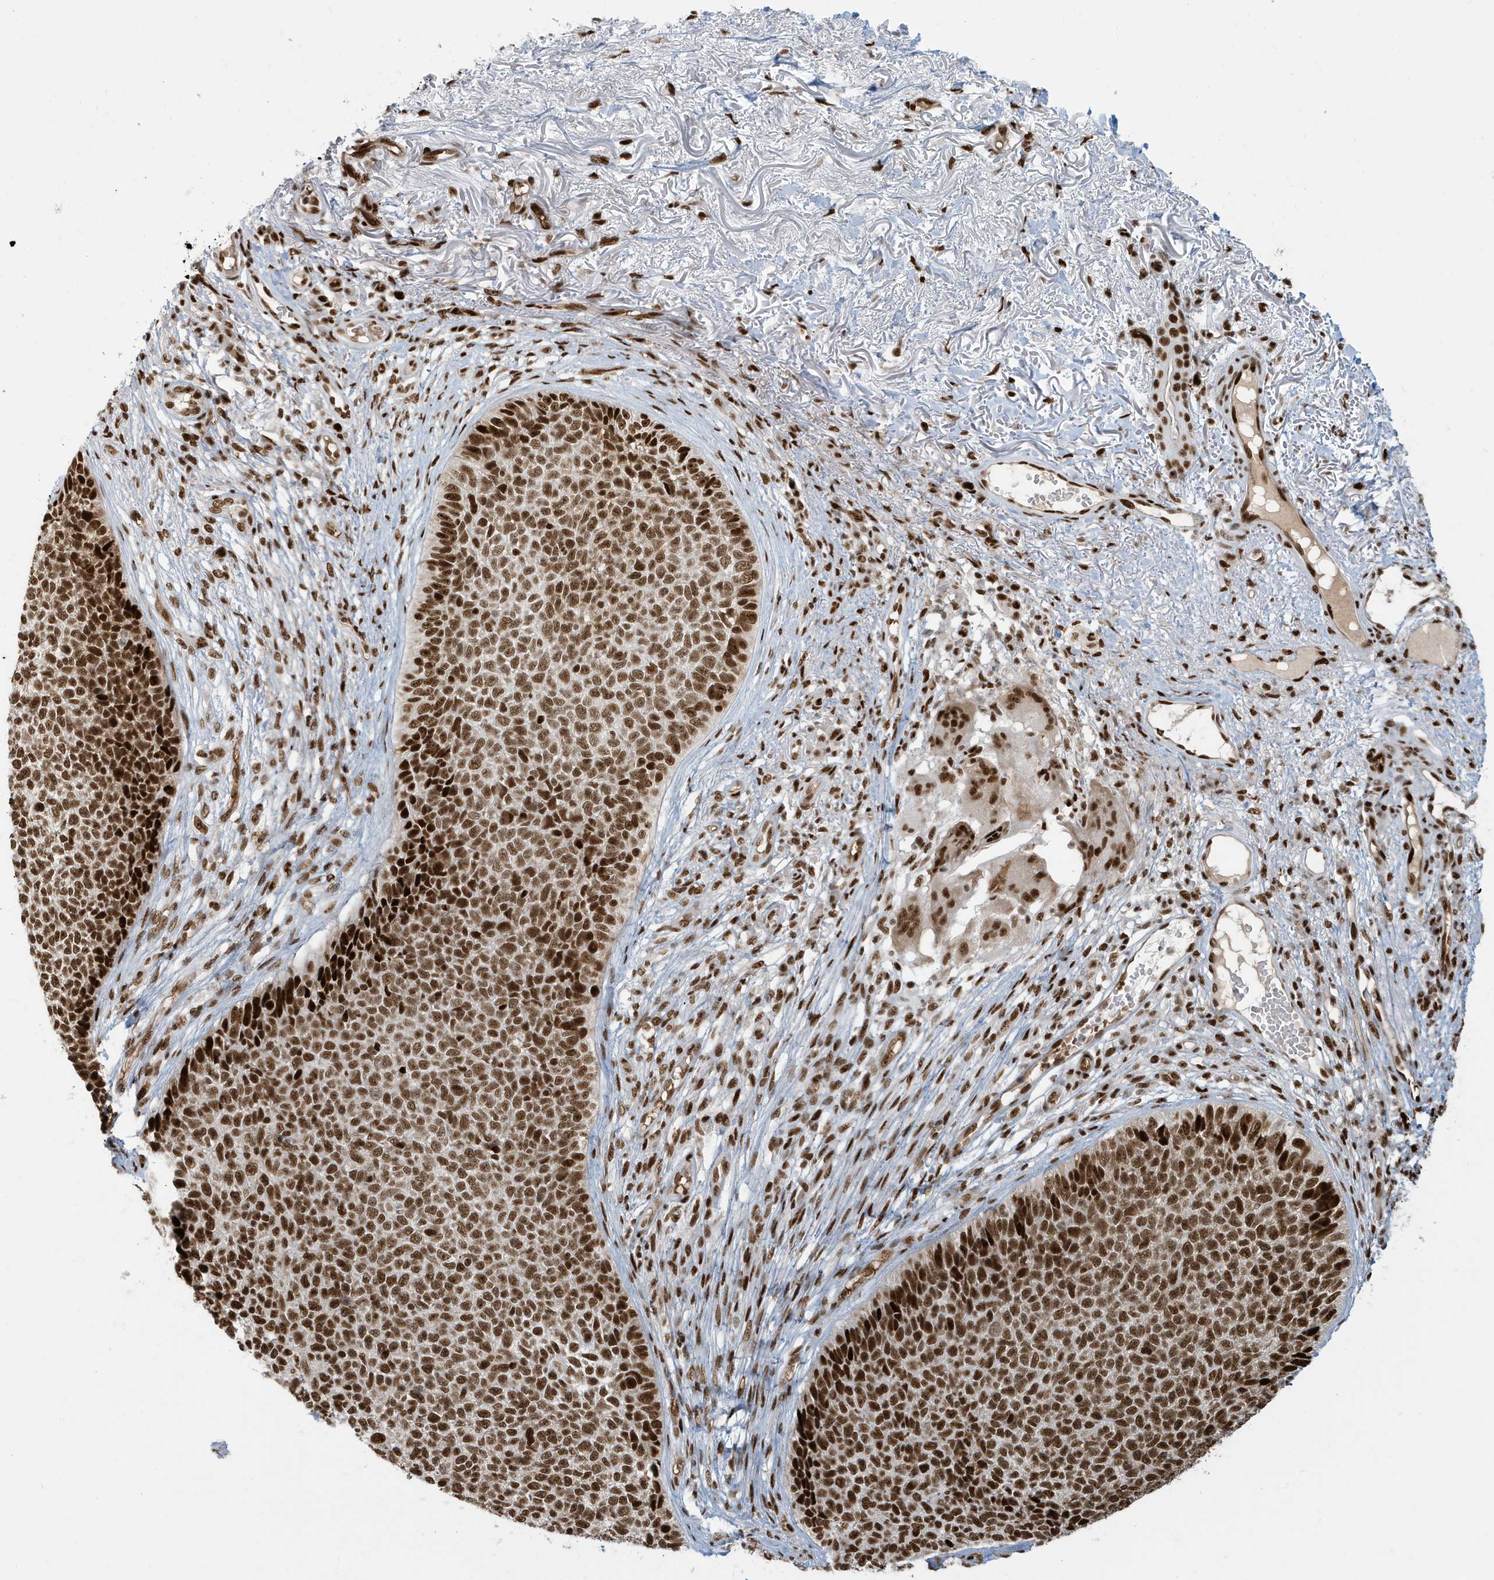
{"staining": {"intensity": "strong", "quantity": ">75%", "location": "nuclear"}, "tissue": "skin cancer", "cell_type": "Tumor cells", "image_type": "cancer", "snomed": [{"axis": "morphology", "description": "Basal cell carcinoma"}, {"axis": "topography", "description": "Skin"}], "caption": "Skin cancer (basal cell carcinoma) stained for a protein demonstrates strong nuclear positivity in tumor cells. (DAB = brown stain, brightfield microscopy at high magnification).", "gene": "CKS2", "patient": {"sex": "female", "age": 84}}